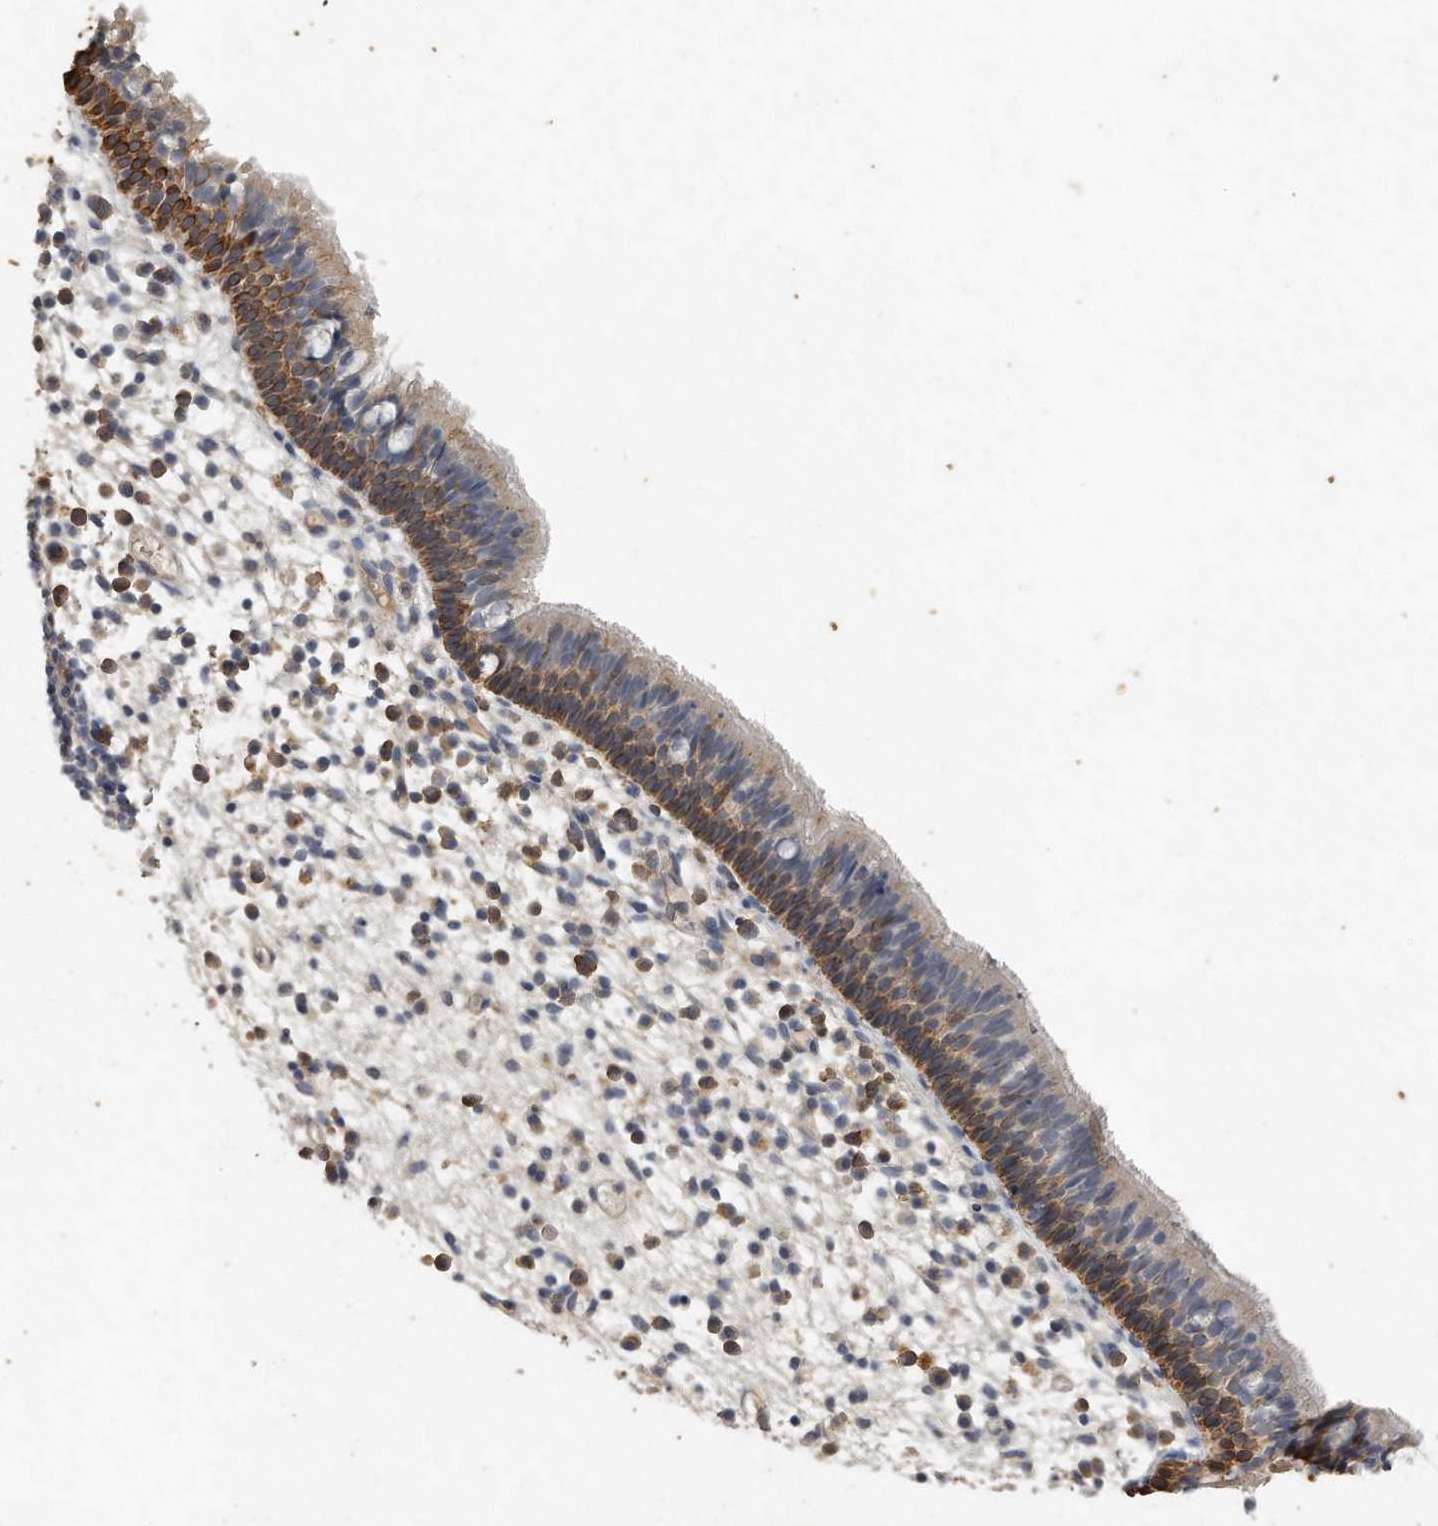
{"staining": {"intensity": "moderate", "quantity": "25%-75%", "location": "cytoplasmic/membranous"}, "tissue": "nasopharynx", "cell_type": "Respiratory epithelial cells", "image_type": "normal", "snomed": [{"axis": "morphology", "description": "Normal tissue, NOS"}, {"axis": "morphology", "description": "Inflammation, NOS"}, {"axis": "morphology", "description": "Malignant melanoma, Metastatic site"}, {"axis": "topography", "description": "Nasopharynx"}], "caption": "About 25%-75% of respiratory epithelial cells in normal human nasopharynx demonstrate moderate cytoplasmic/membranous protein expression as visualized by brown immunohistochemical staining.", "gene": "CAMK1", "patient": {"sex": "male", "age": 70}}